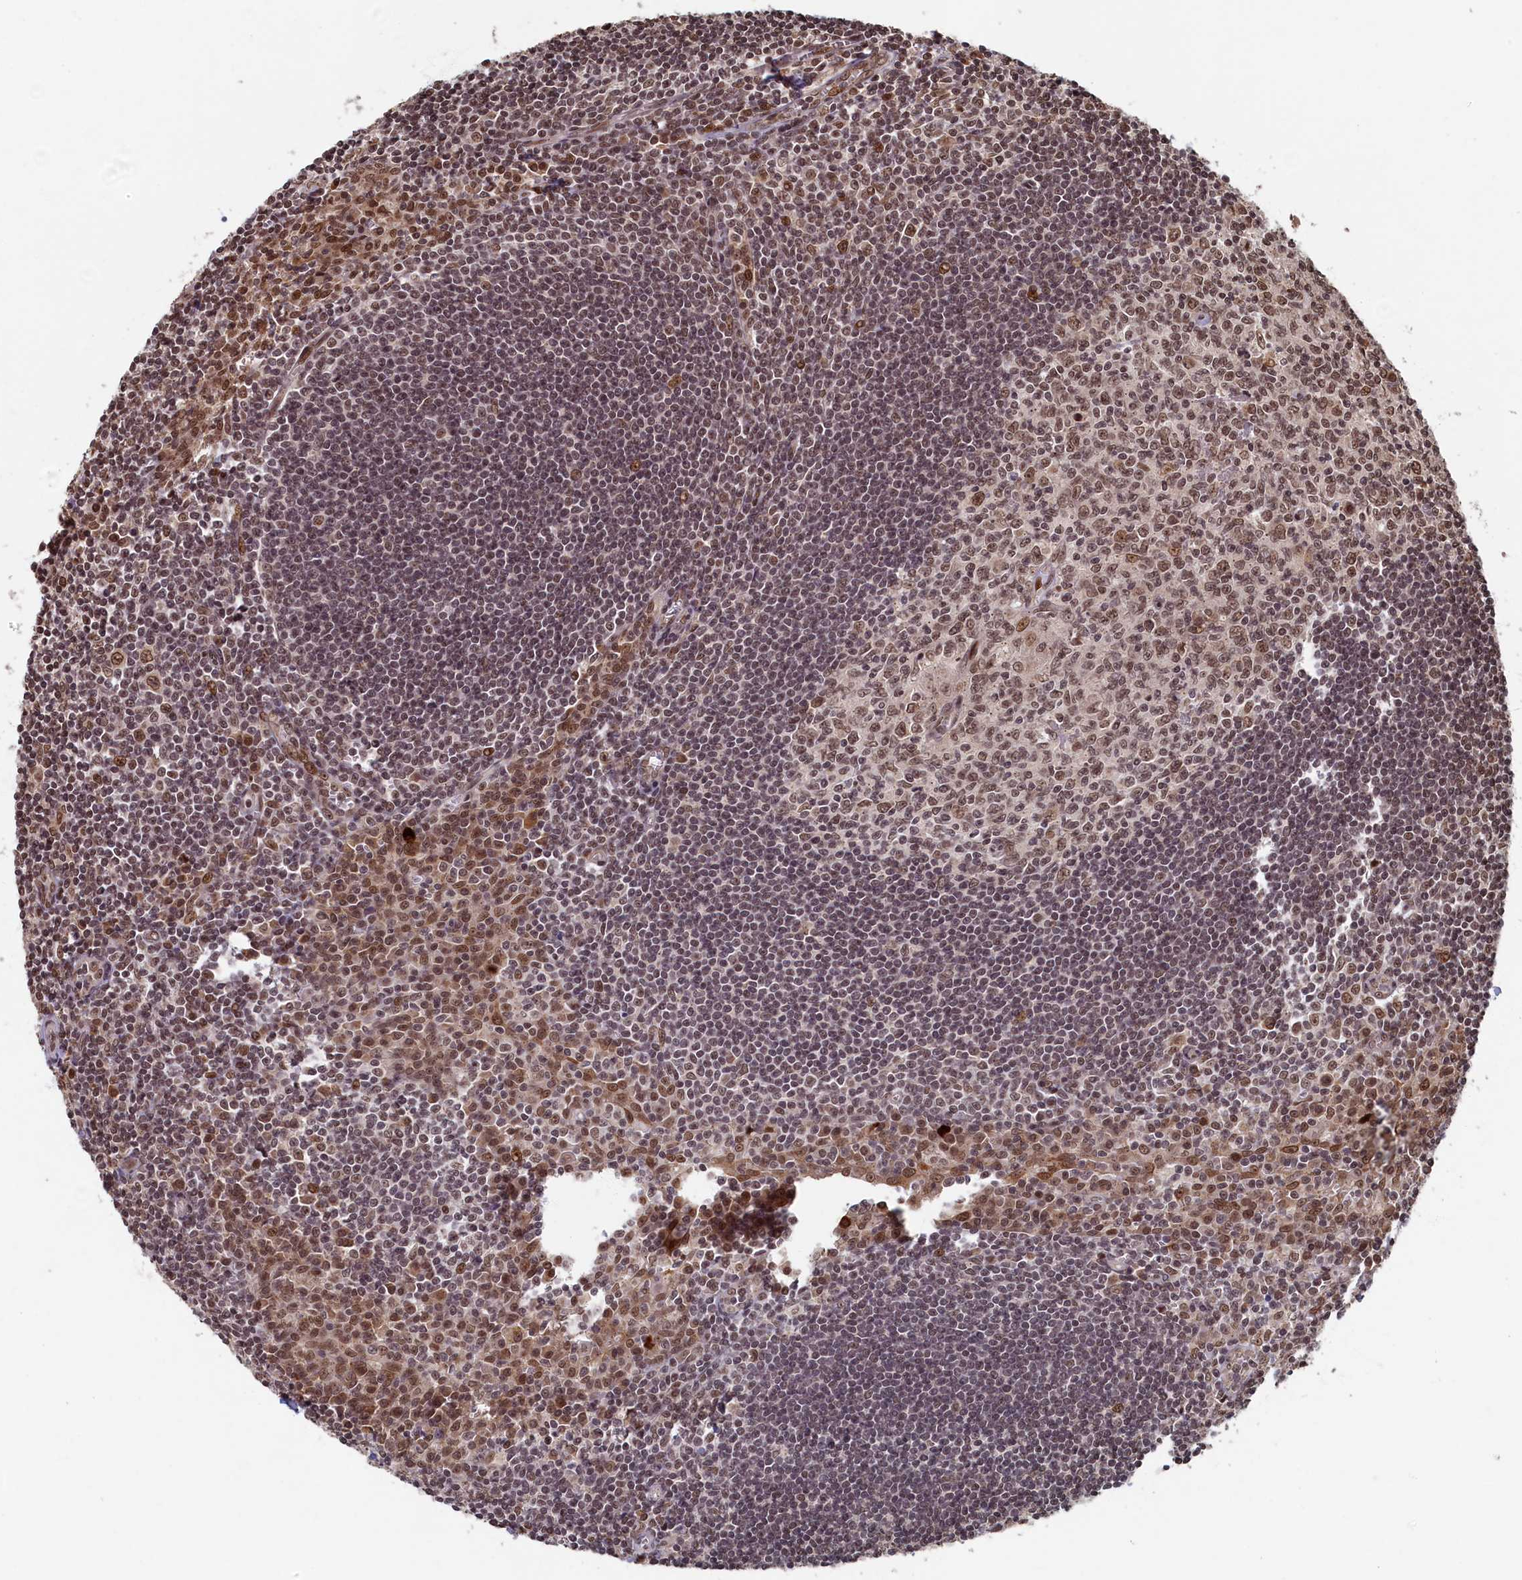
{"staining": {"intensity": "moderate", "quantity": ">75%", "location": "cytoplasmic/membranous,nuclear"}, "tissue": "tonsil", "cell_type": "Germinal center cells", "image_type": "normal", "snomed": [{"axis": "morphology", "description": "Normal tissue, NOS"}, {"axis": "topography", "description": "Tonsil"}], "caption": "Moderate cytoplasmic/membranous,nuclear expression is identified in about >75% of germinal center cells in unremarkable tonsil. (DAB IHC, brown staining for protein, blue staining for nuclei).", "gene": "CKAP2L", "patient": {"sex": "male", "age": 27}}